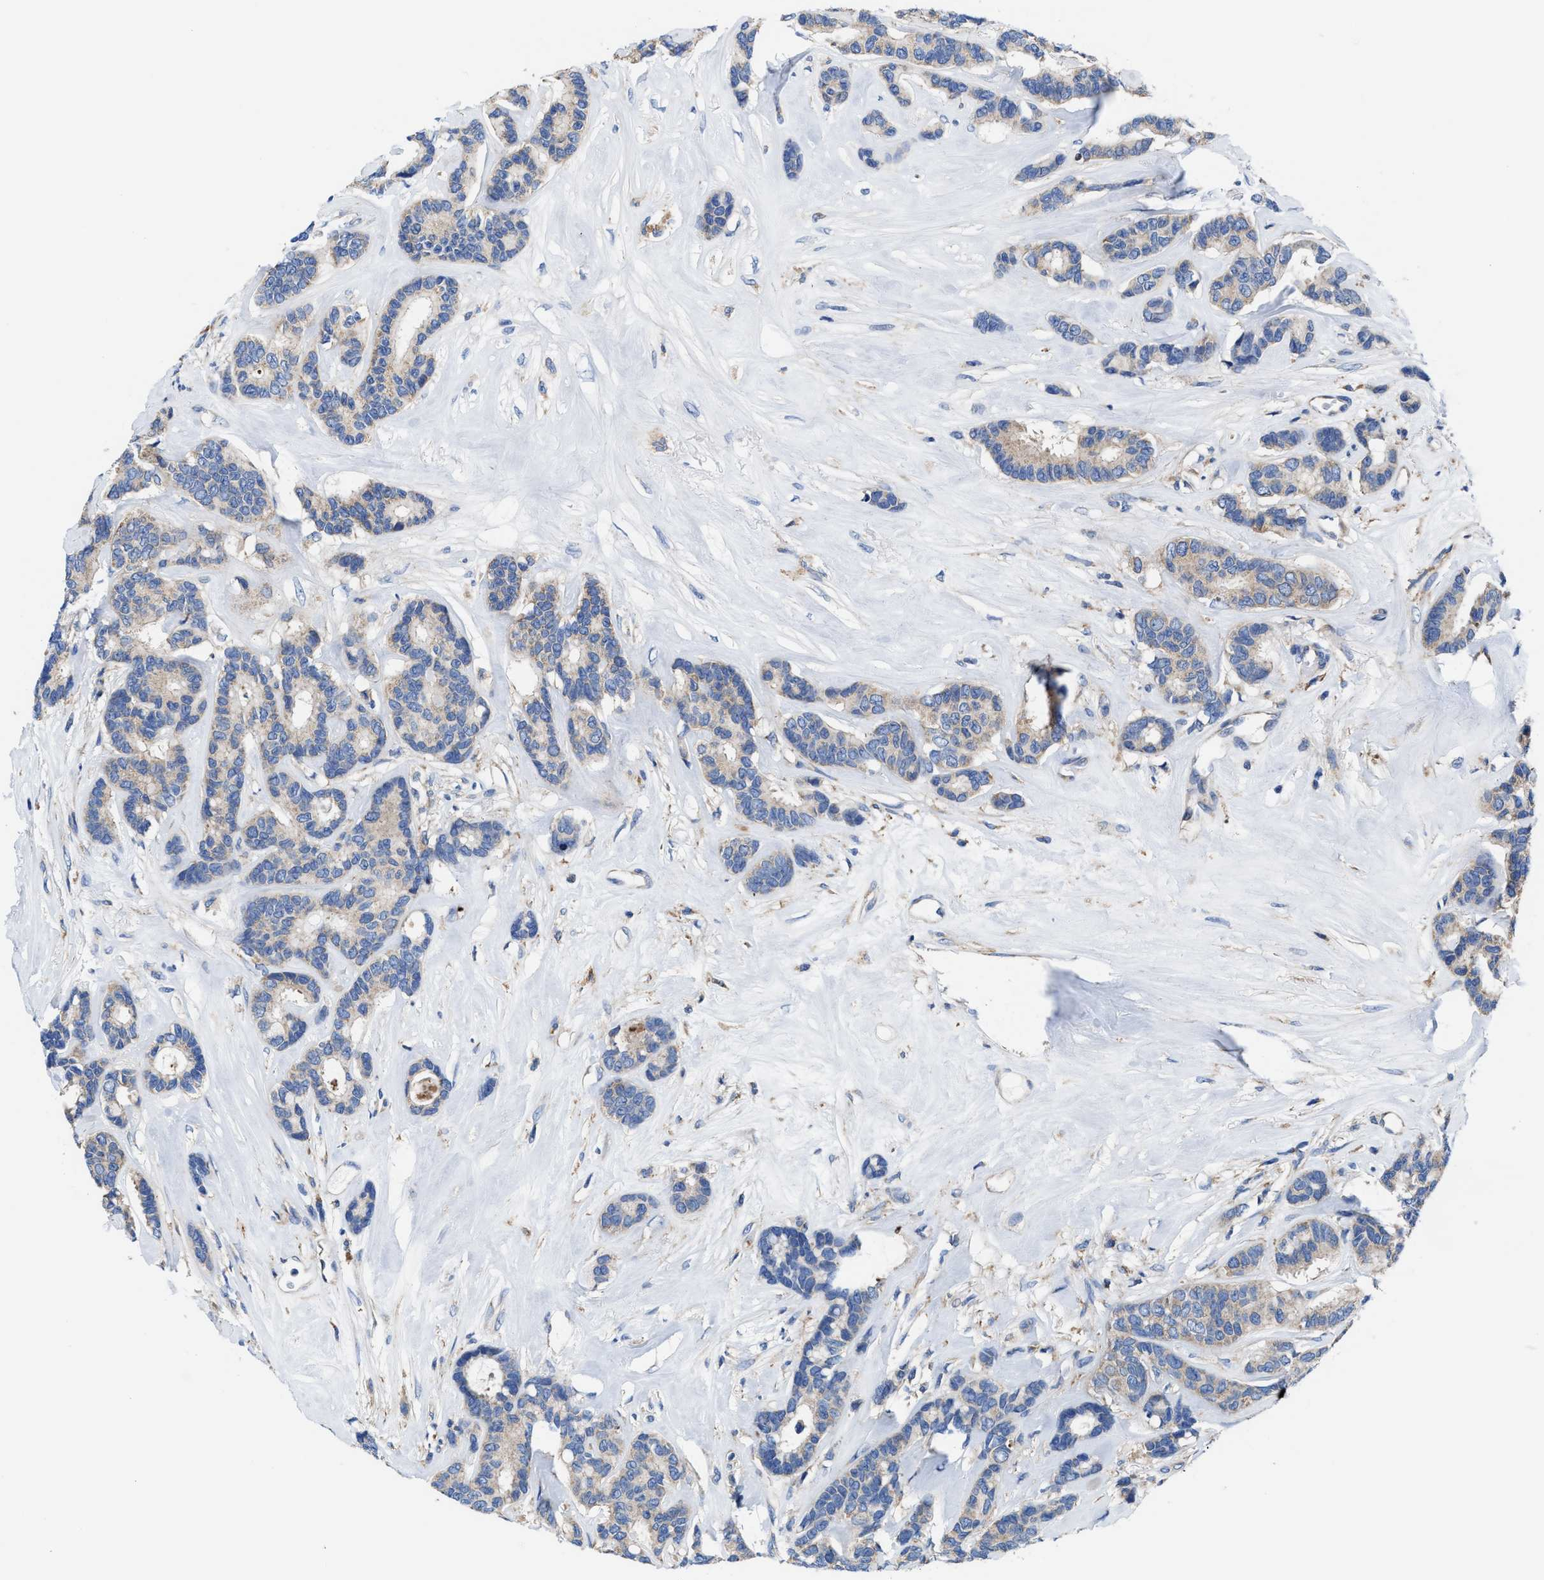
{"staining": {"intensity": "negative", "quantity": "none", "location": "none"}, "tissue": "breast cancer", "cell_type": "Tumor cells", "image_type": "cancer", "snomed": [{"axis": "morphology", "description": "Duct carcinoma"}, {"axis": "topography", "description": "Breast"}], "caption": "This is an immunohistochemistry photomicrograph of invasive ductal carcinoma (breast). There is no staining in tumor cells.", "gene": "TMEM30A", "patient": {"sex": "female", "age": 87}}